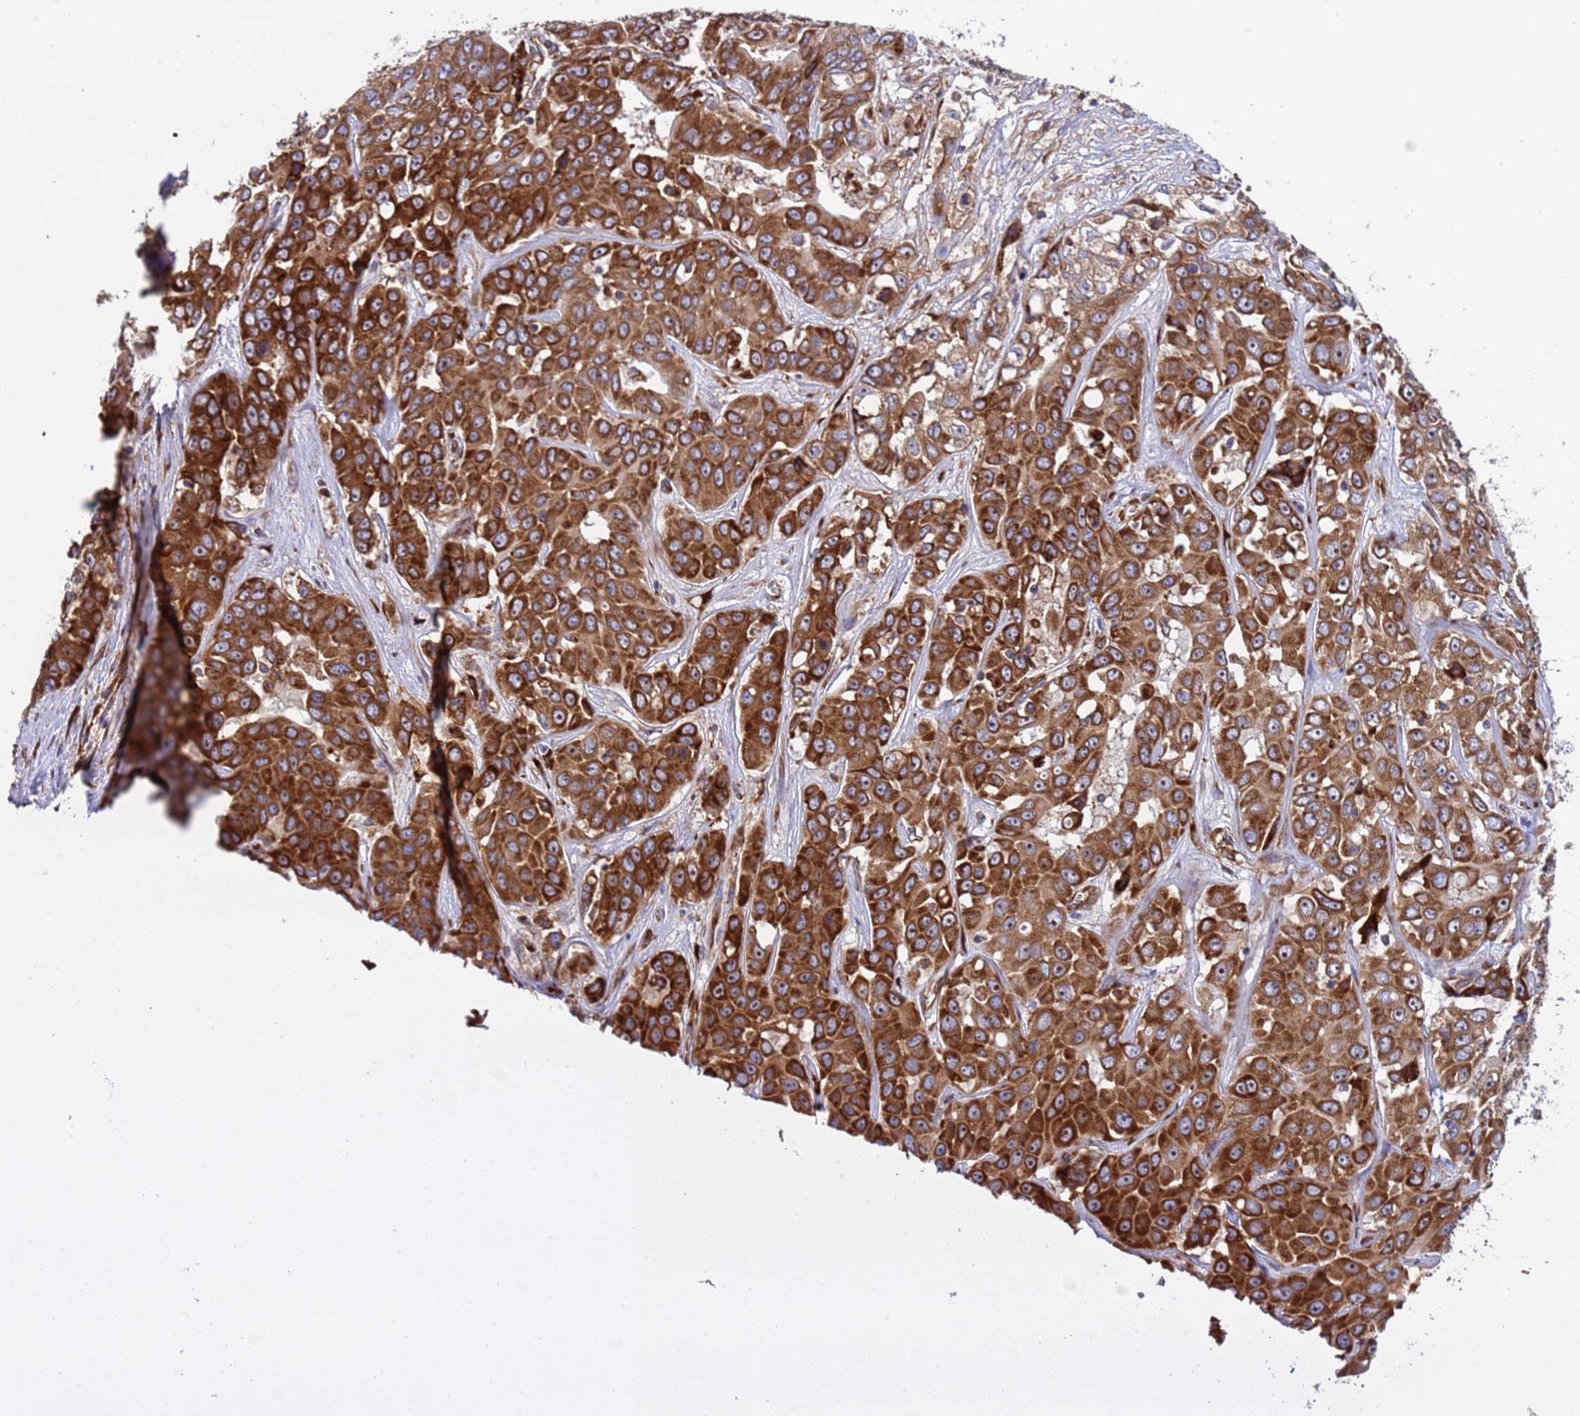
{"staining": {"intensity": "strong", "quantity": ">75%", "location": "cytoplasmic/membranous,nuclear"}, "tissue": "liver cancer", "cell_type": "Tumor cells", "image_type": "cancer", "snomed": [{"axis": "morphology", "description": "Cholangiocarcinoma"}, {"axis": "topography", "description": "Liver"}], "caption": "Strong cytoplasmic/membranous and nuclear expression for a protein is present in approximately >75% of tumor cells of liver cancer (cholangiocarcinoma) using immunohistochemistry.", "gene": "RPL36", "patient": {"sex": "female", "age": 52}}